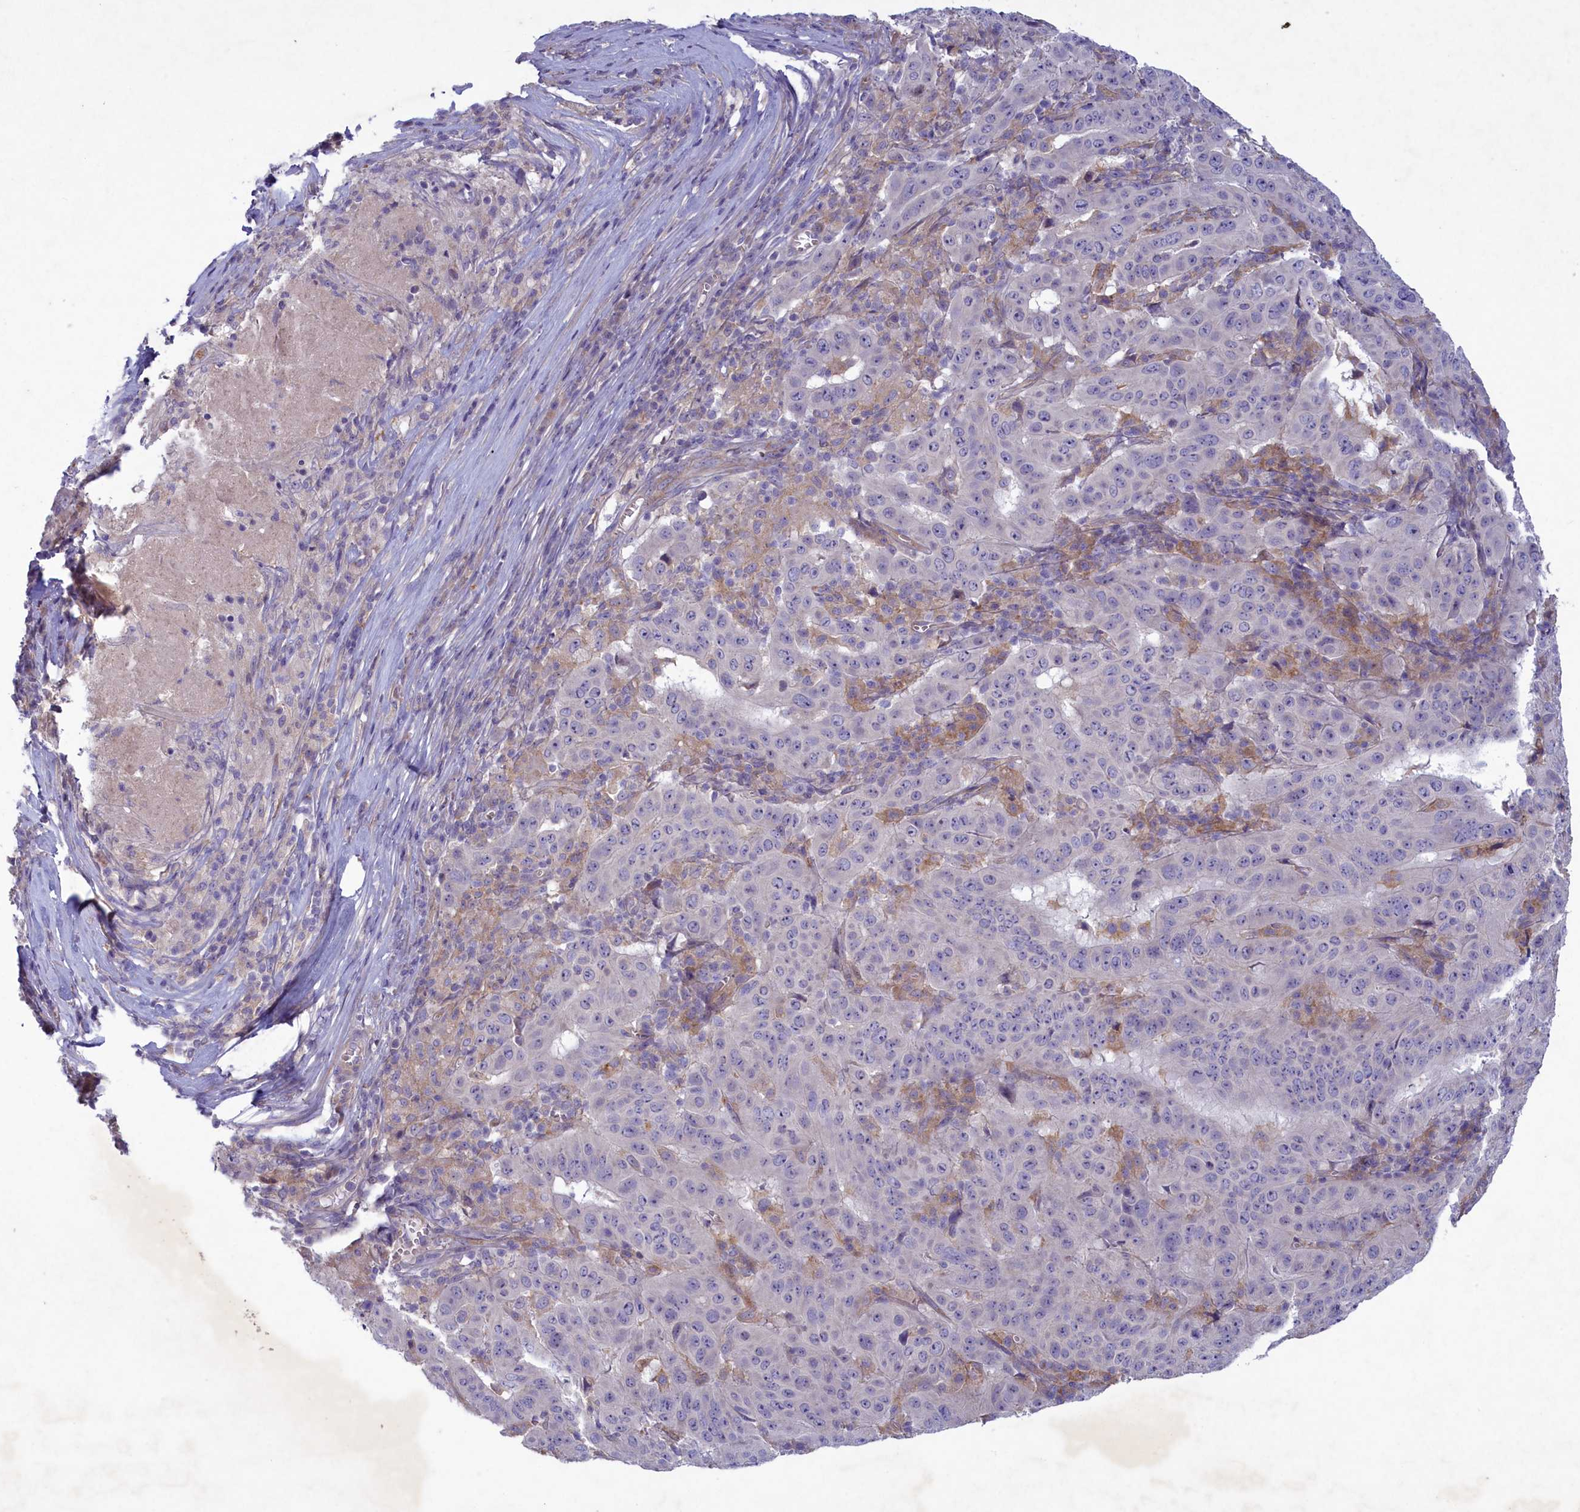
{"staining": {"intensity": "negative", "quantity": "none", "location": "none"}, "tissue": "pancreatic cancer", "cell_type": "Tumor cells", "image_type": "cancer", "snomed": [{"axis": "morphology", "description": "Adenocarcinoma, NOS"}, {"axis": "topography", "description": "Pancreas"}], "caption": "An image of human adenocarcinoma (pancreatic) is negative for staining in tumor cells.", "gene": "PLEKHG6", "patient": {"sex": "male", "age": 63}}